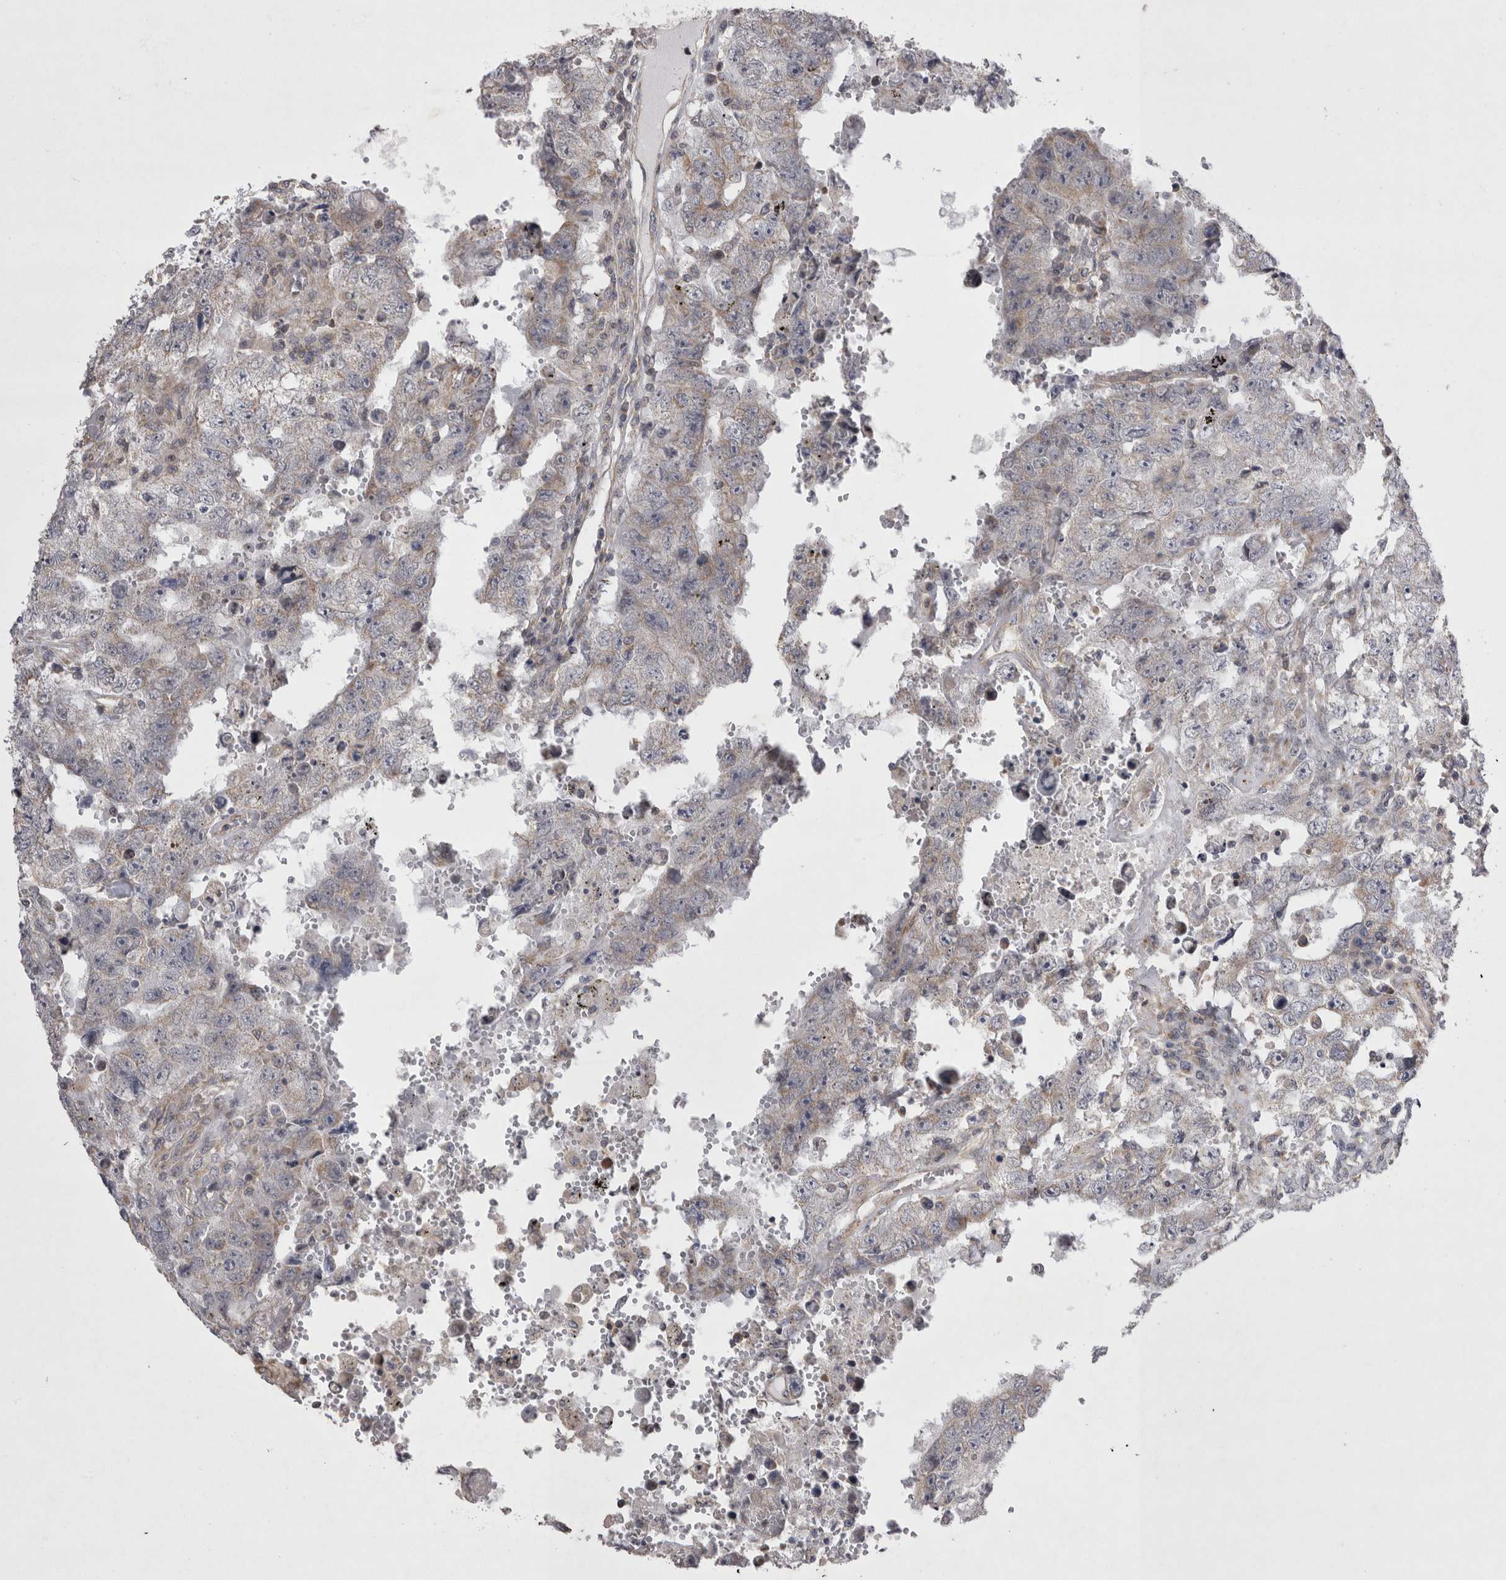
{"staining": {"intensity": "negative", "quantity": "none", "location": "none"}, "tissue": "testis cancer", "cell_type": "Tumor cells", "image_type": "cancer", "snomed": [{"axis": "morphology", "description": "Carcinoma, Embryonal, NOS"}, {"axis": "topography", "description": "Testis"}], "caption": "High power microscopy histopathology image of an immunohistochemistry (IHC) image of testis cancer, revealing no significant expression in tumor cells.", "gene": "TSPOAP1", "patient": {"sex": "male", "age": 26}}